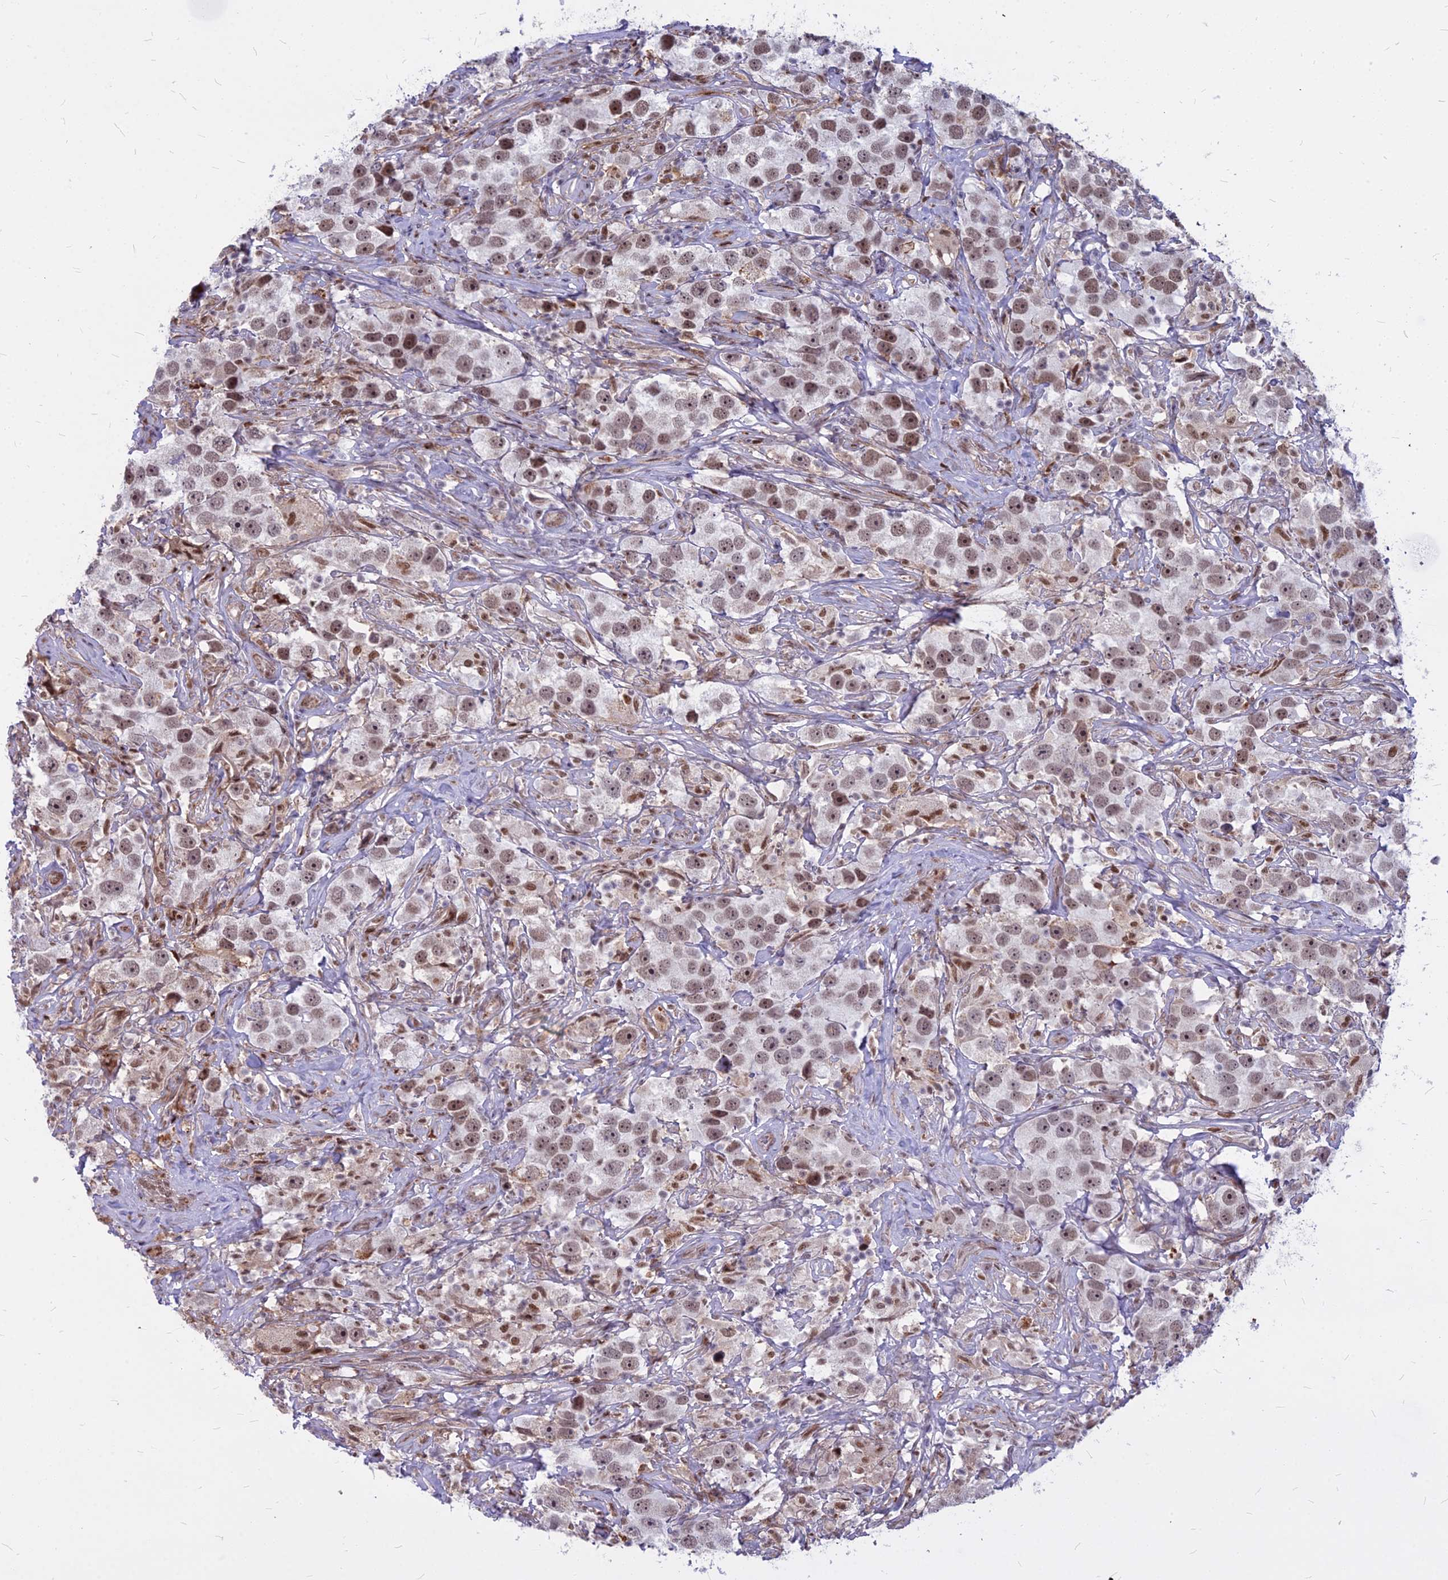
{"staining": {"intensity": "weak", "quantity": ">75%", "location": "nuclear"}, "tissue": "testis cancer", "cell_type": "Tumor cells", "image_type": "cancer", "snomed": [{"axis": "morphology", "description": "Seminoma, NOS"}, {"axis": "topography", "description": "Testis"}], "caption": "Brown immunohistochemical staining in seminoma (testis) reveals weak nuclear expression in approximately >75% of tumor cells. Immunohistochemistry stains the protein of interest in brown and the nuclei are stained blue.", "gene": "ALG10", "patient": {"sex": "male", "age": 49}}